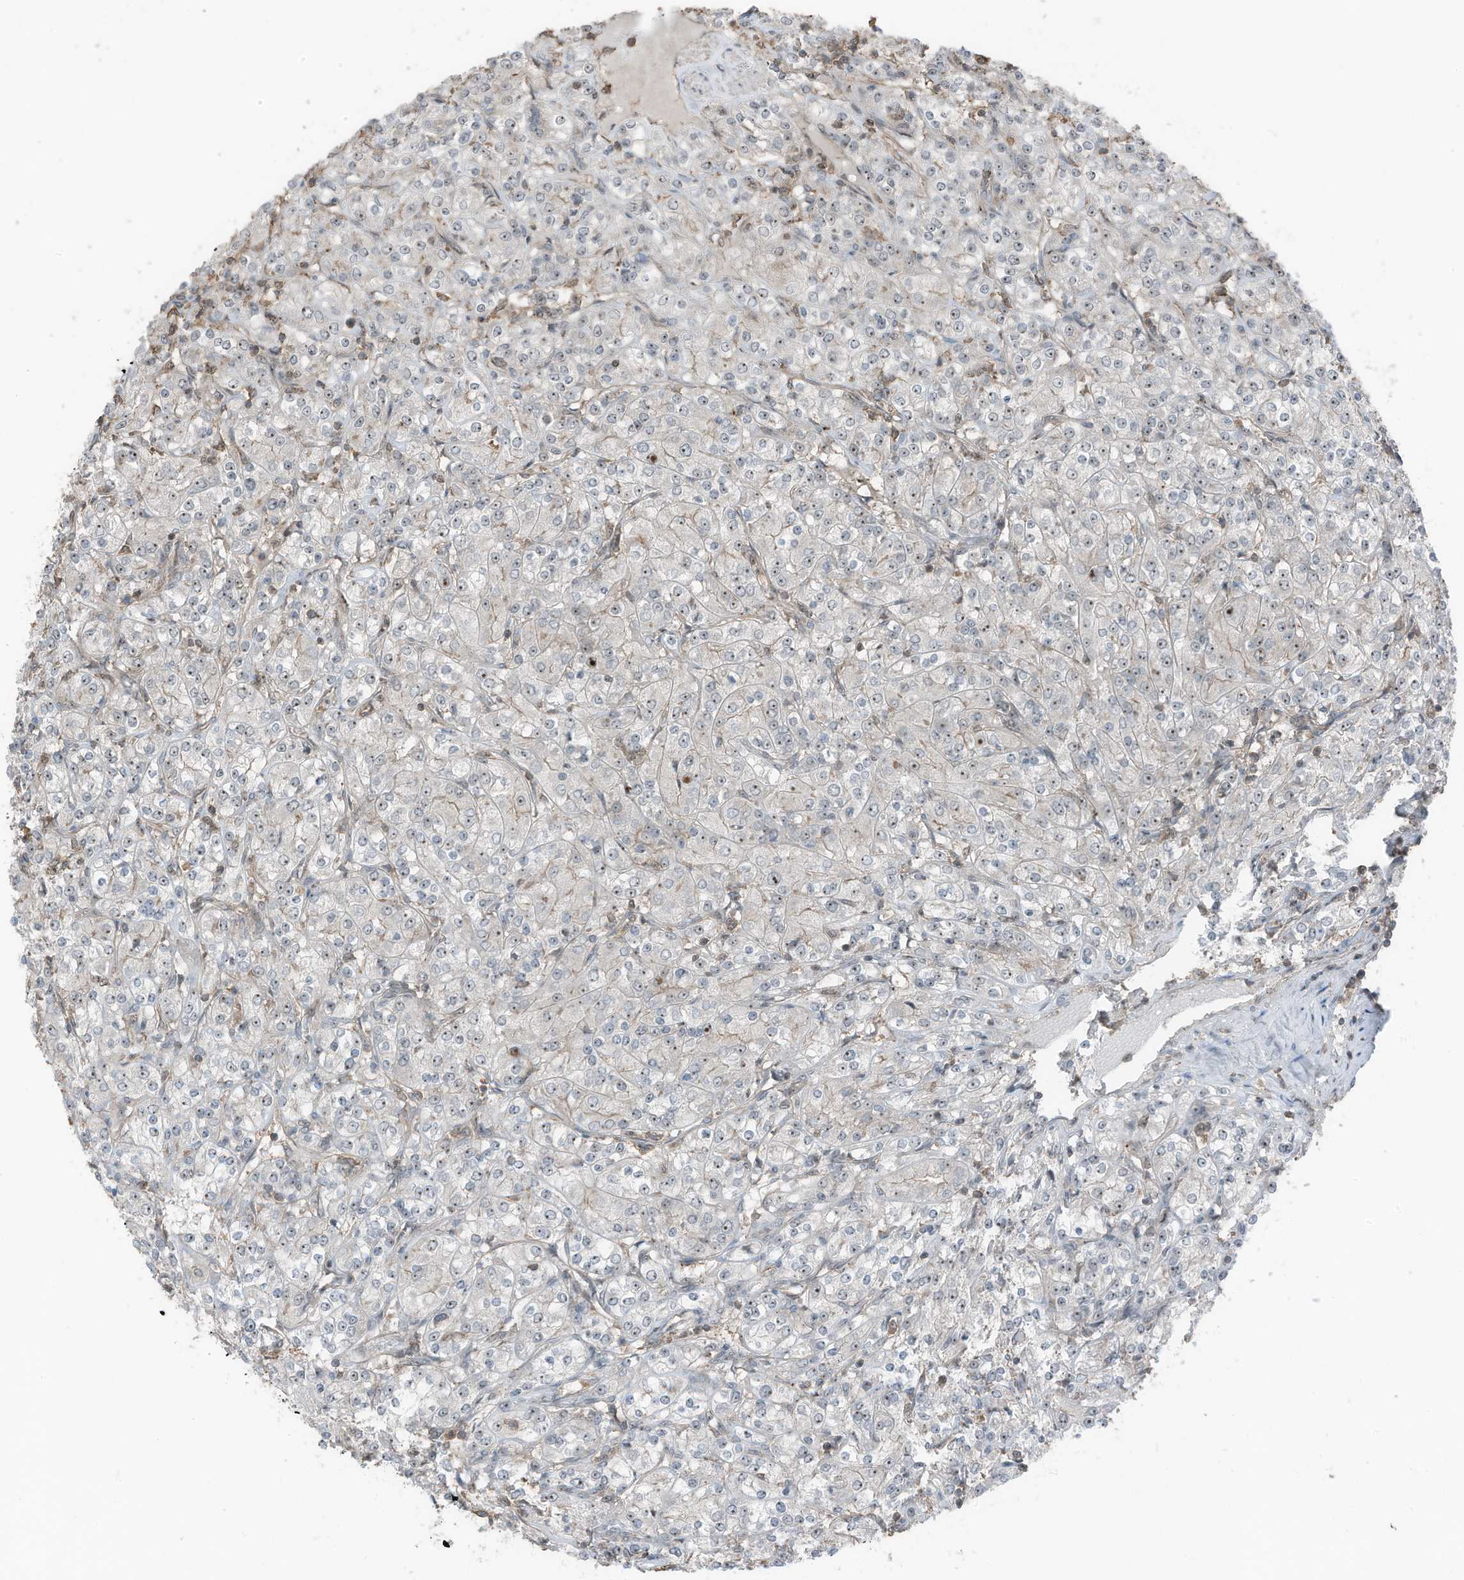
{"staining": {"intensity": "moderate", "quantity": "25%-75%", "location": "nuclear"}, "tissue": "renal cancer", "cell_type": "Tumor cells", "image_type": "cancer", "snomed": [{"axis": "morphology", "description": "Adenocarcinoma, NOS"}, {"axis": "topography", "description": "Kidney"}], "caption": "Tumor cells show medium levels of moderate nuclear expression in about 25%-75% of cells in renal adenocarcinoma.", "gene": "UTP3", "patient": {"sex": "male", "age": 77}}